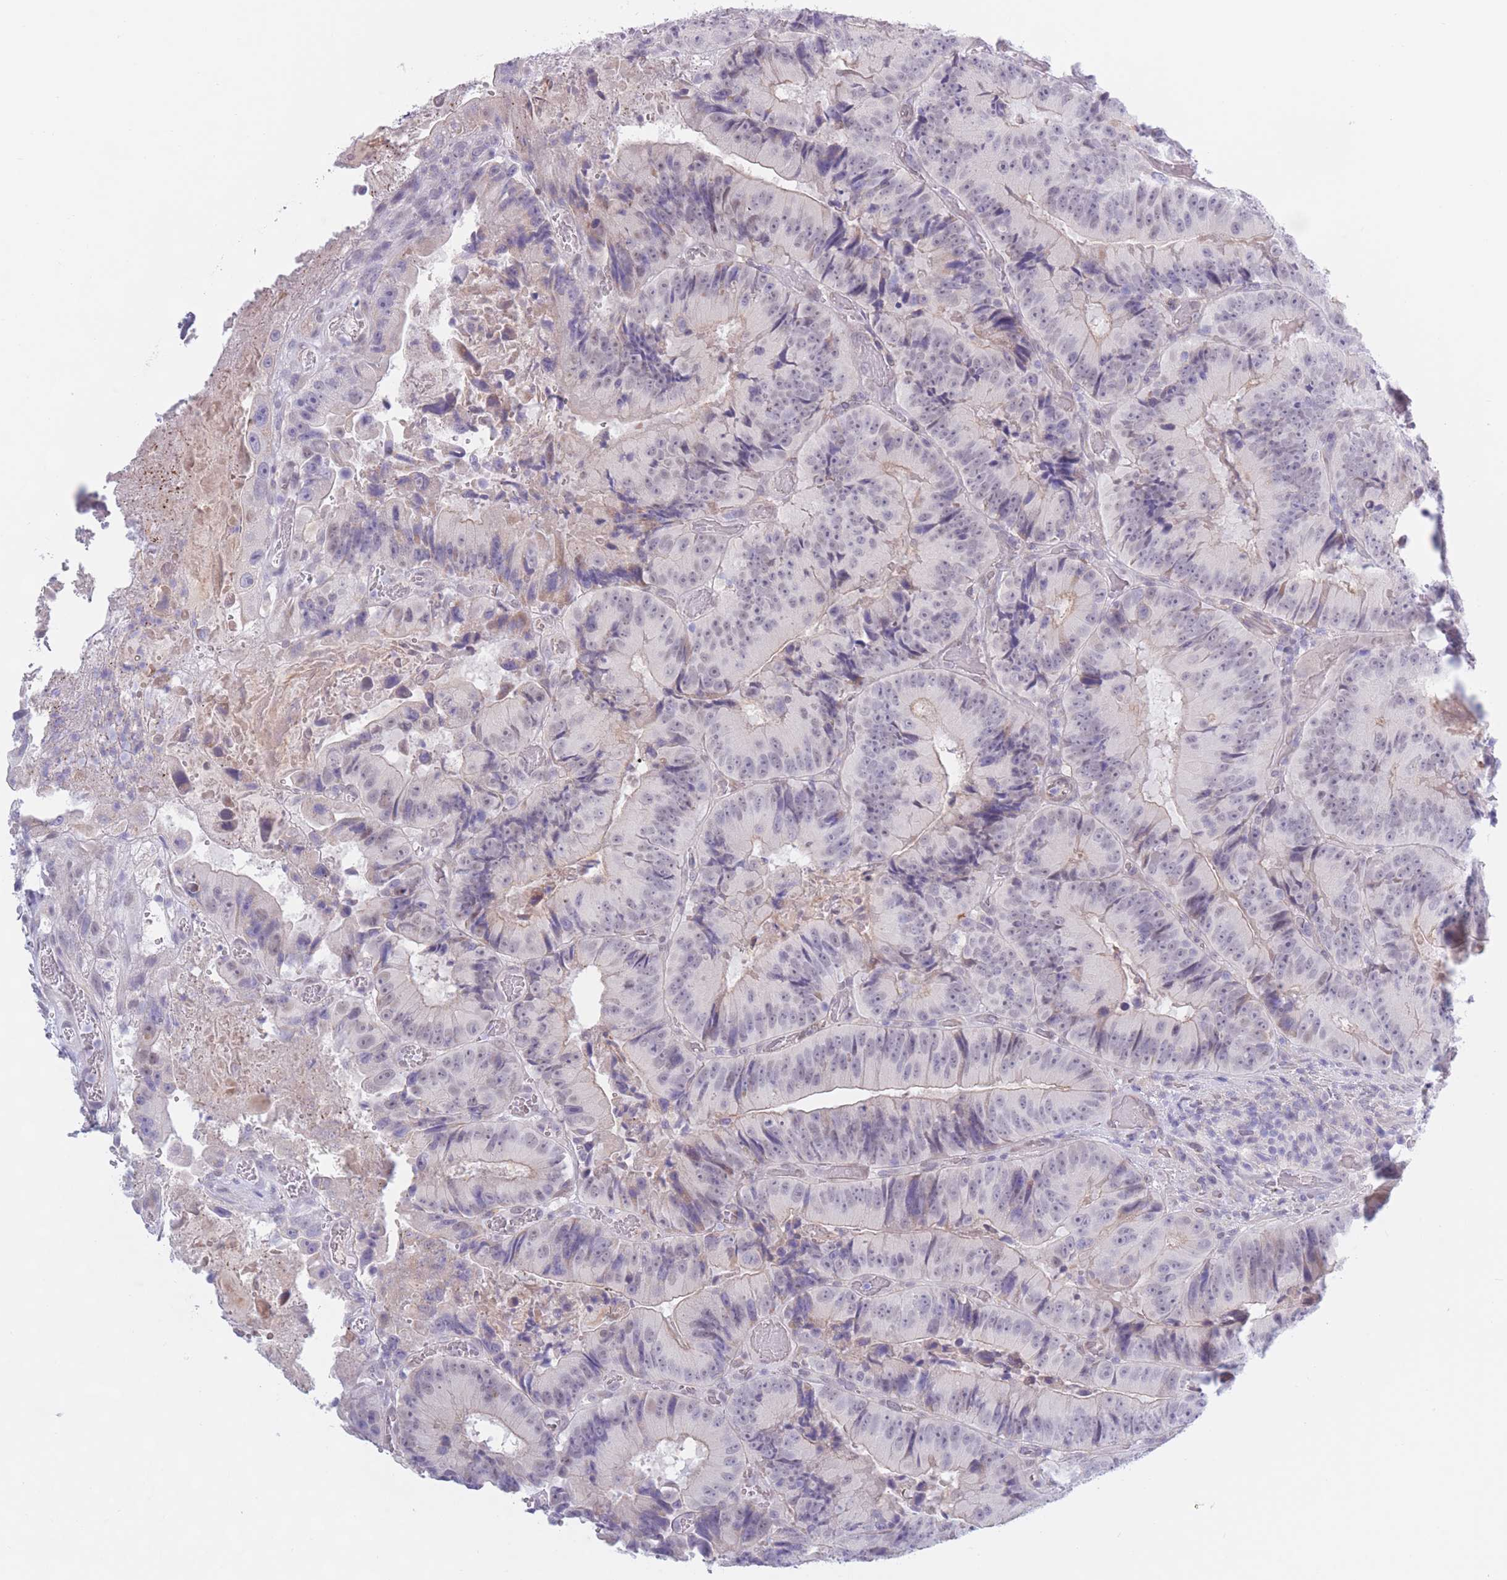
{"staining": {"intensity": "negative", "quantity": "none", "location": "none"}, "tissue": "colorectal cancer", "cell_type": "Tumor cells", "image_type": "cancer", "snomed": [{"axis": "morphology", "description": "Adenocarcinoma, NOS"}, {"axis": "topography", "description": "Colon"}], "caption": "DAB (3,3'-diaminobenzidine) immunohistochemical staining of human colorectal cancer (adenocarcinoma) demonstrates no significant staining in tumor cells.", "gene": "PODXL", "patient": {"sex": "female", "age": 86}}